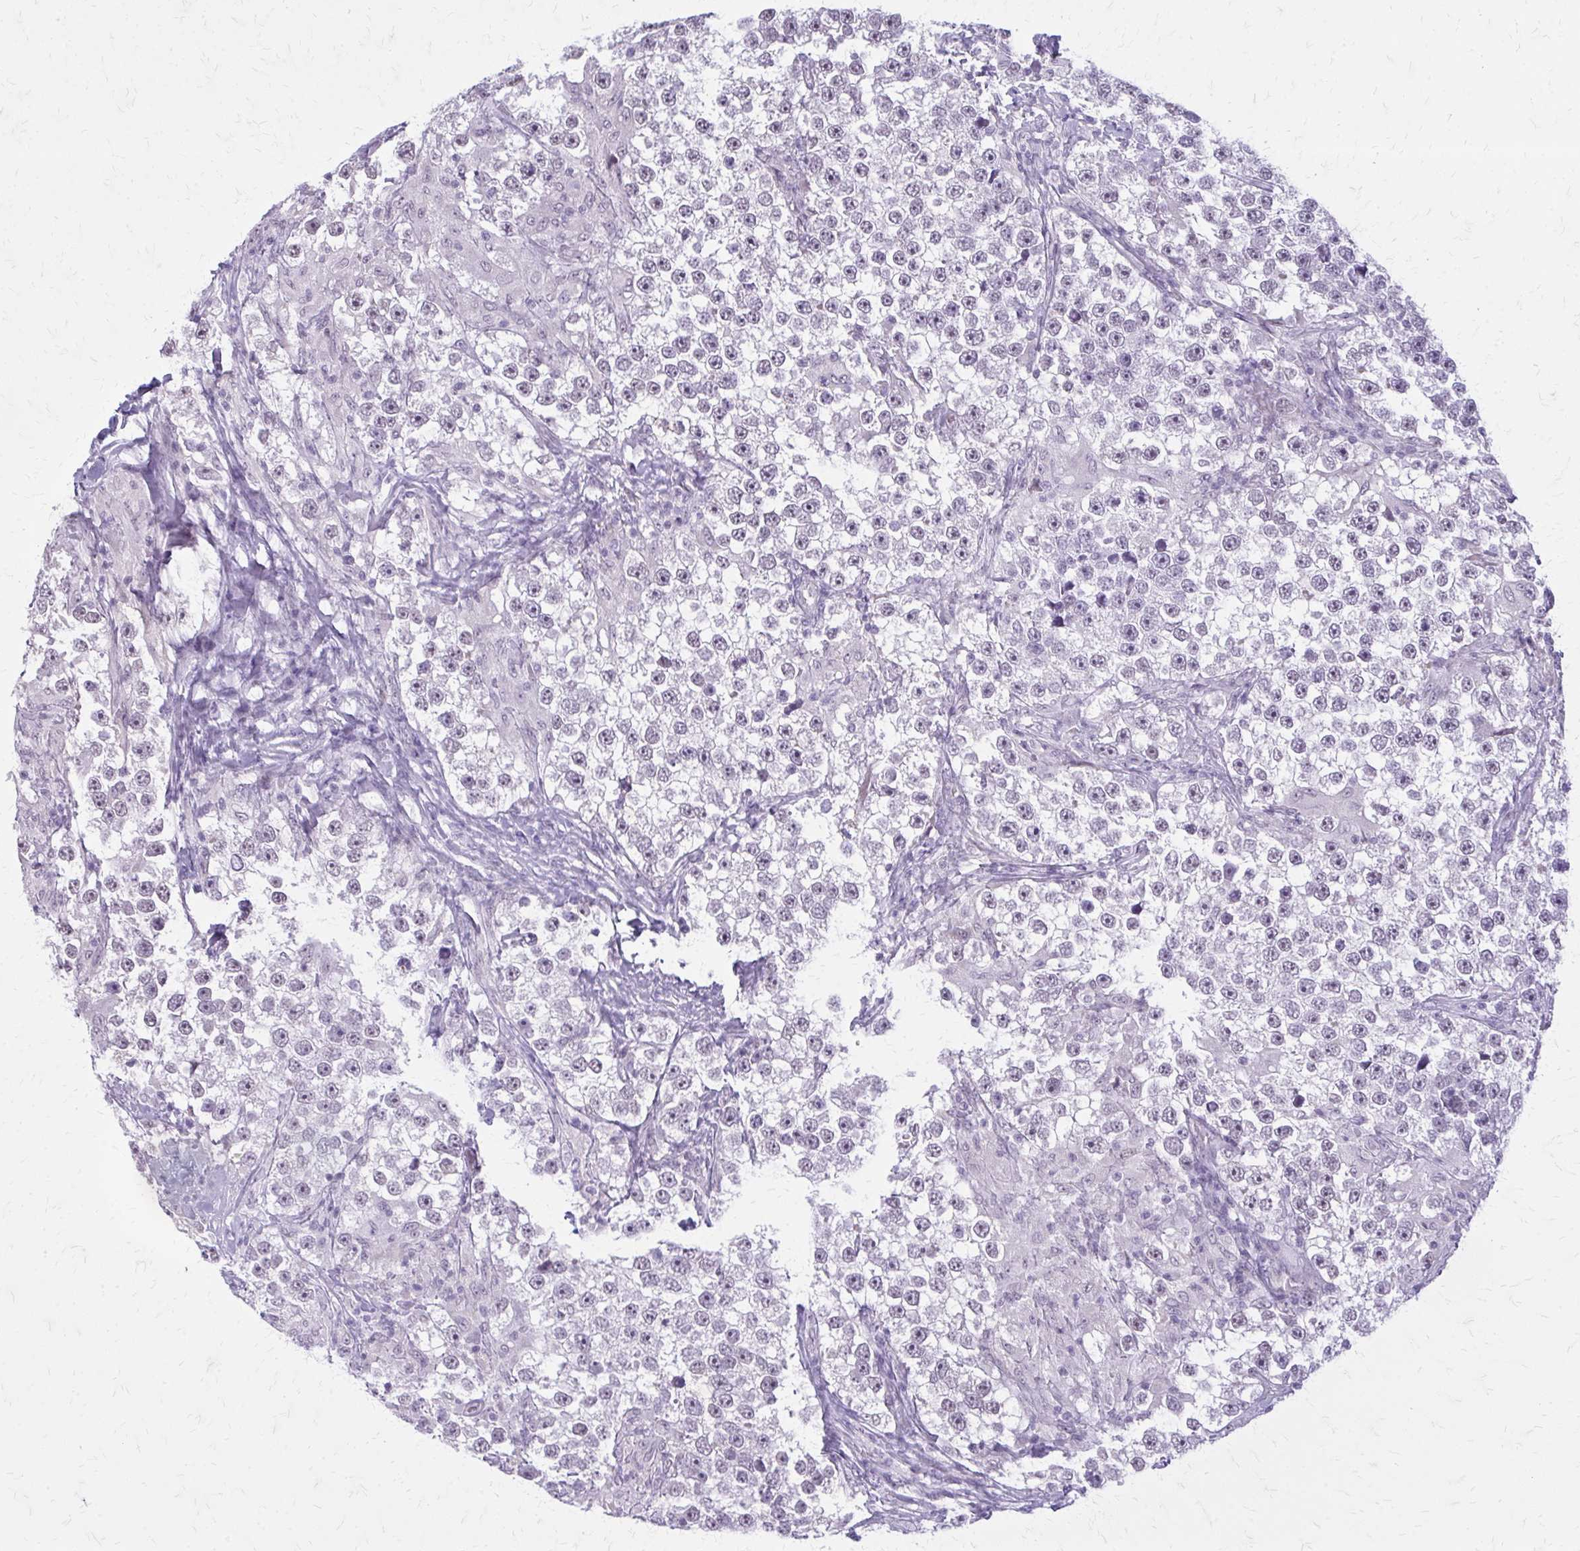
{"staining": {"intensity": "negative", "quantity": "none", "location": "none"}, "tissue": "testis cancer", "cell_type": "Tumor cells", "image_type": "cancer", "snomed": [{"axis": "morphology", "description": "Seminoma, NOS"}, {"axis": "topography", "description": "Testis"}], "caption": "DAB immunohistochemical staining of human testis seminoma demonstrates no significant staining in tumor cells.", "gene": "PLCB1", "patient": {"sex": "male", "age": 46}}